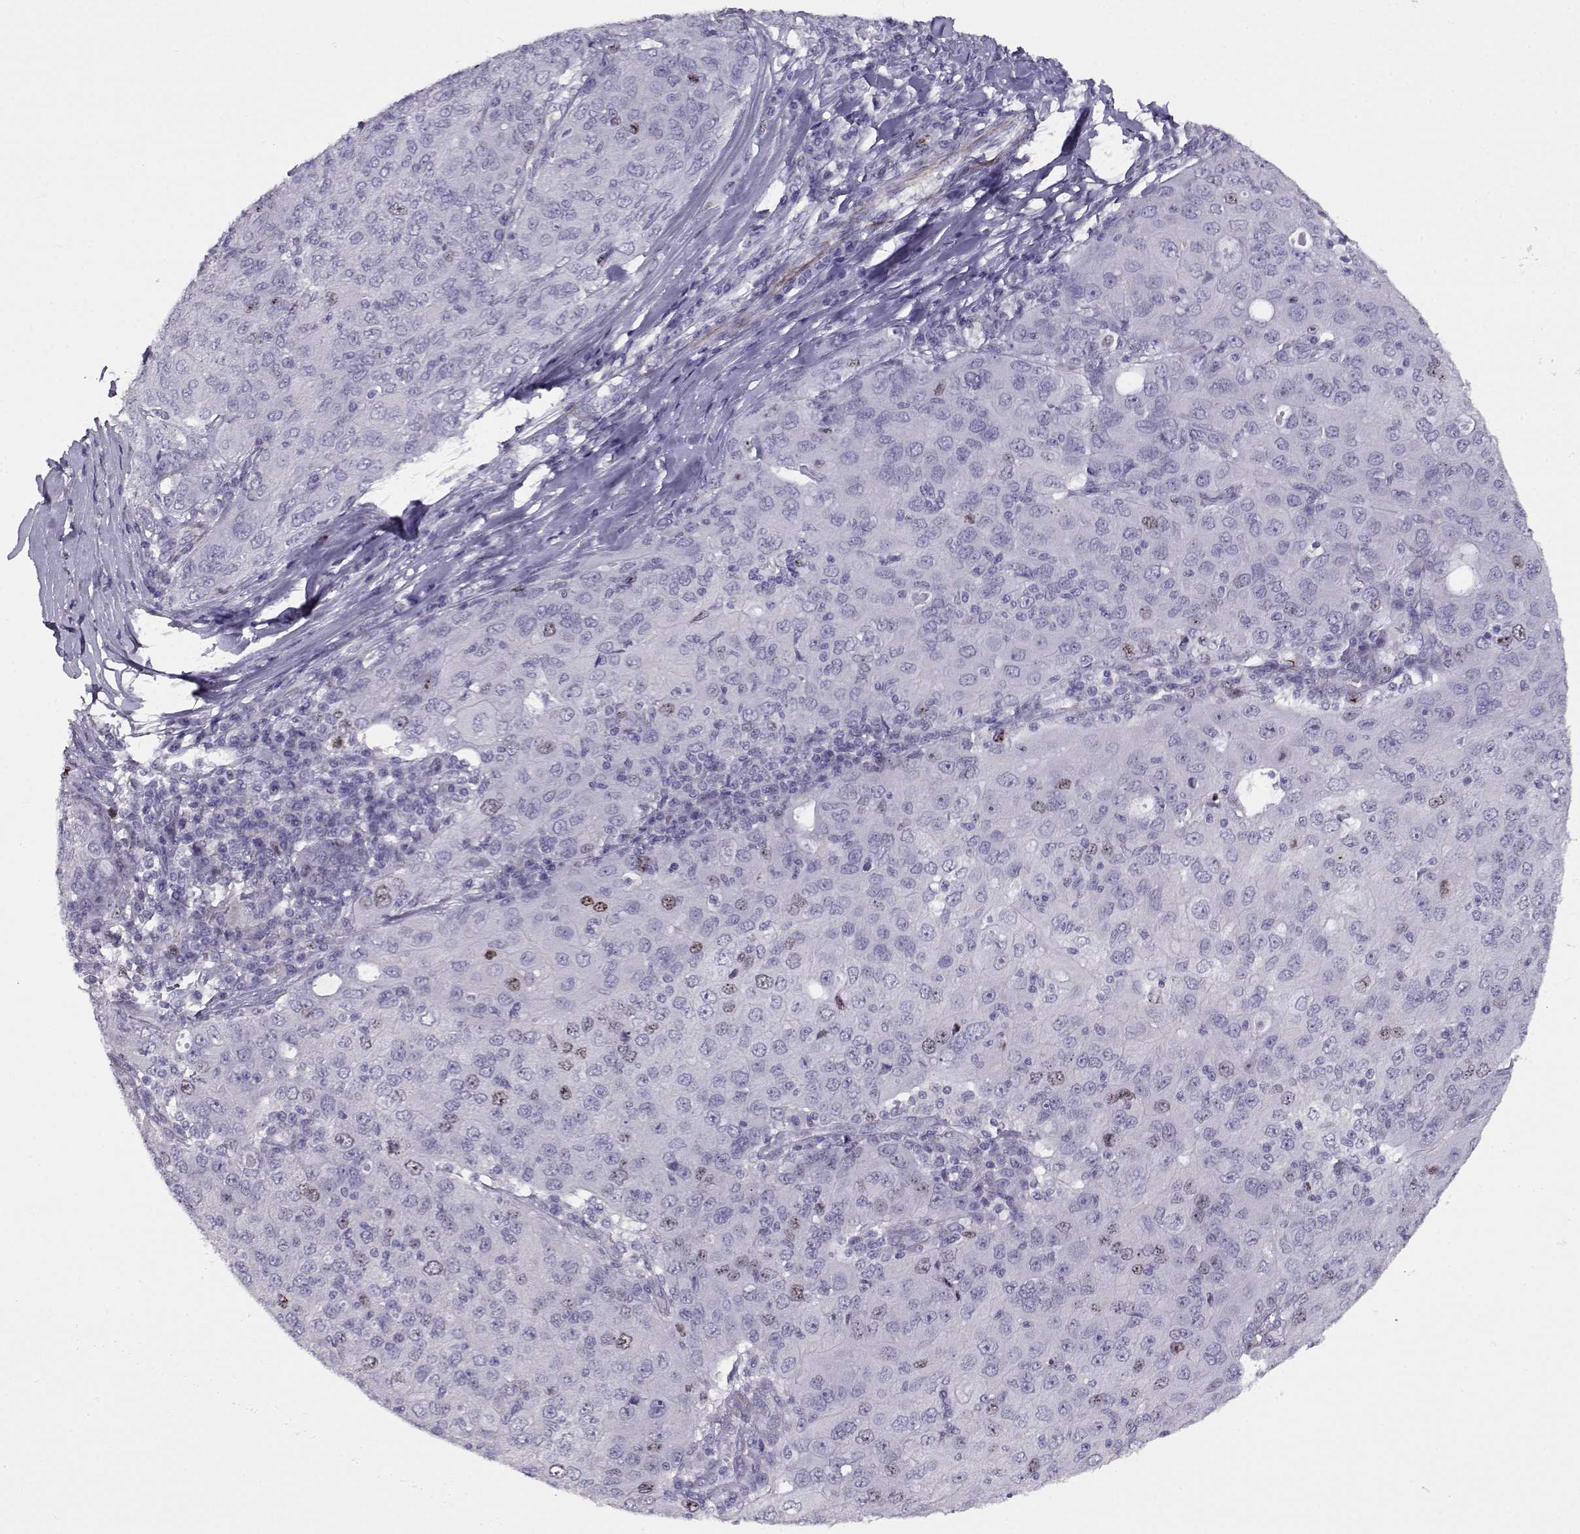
{"staining": {"intensity": "weak", "quantity": "<25%", "location": "nuclear"}, "tissue": "ovarian cancer", "cell_type": "Tumor cells", "image_type": "cancer", "snomed": [{"axis": "morphology", "description": "Carcinoma, endometroid"}, {"axis": "topography", "description": "Ovary"}], "caption": "Ovarian cancer (endometroid carcinoma) stained for a protein using IHC reveals no positivity tumor cells.", "gene": "NPW", "patient": {"sex": "female", "age": 50}}